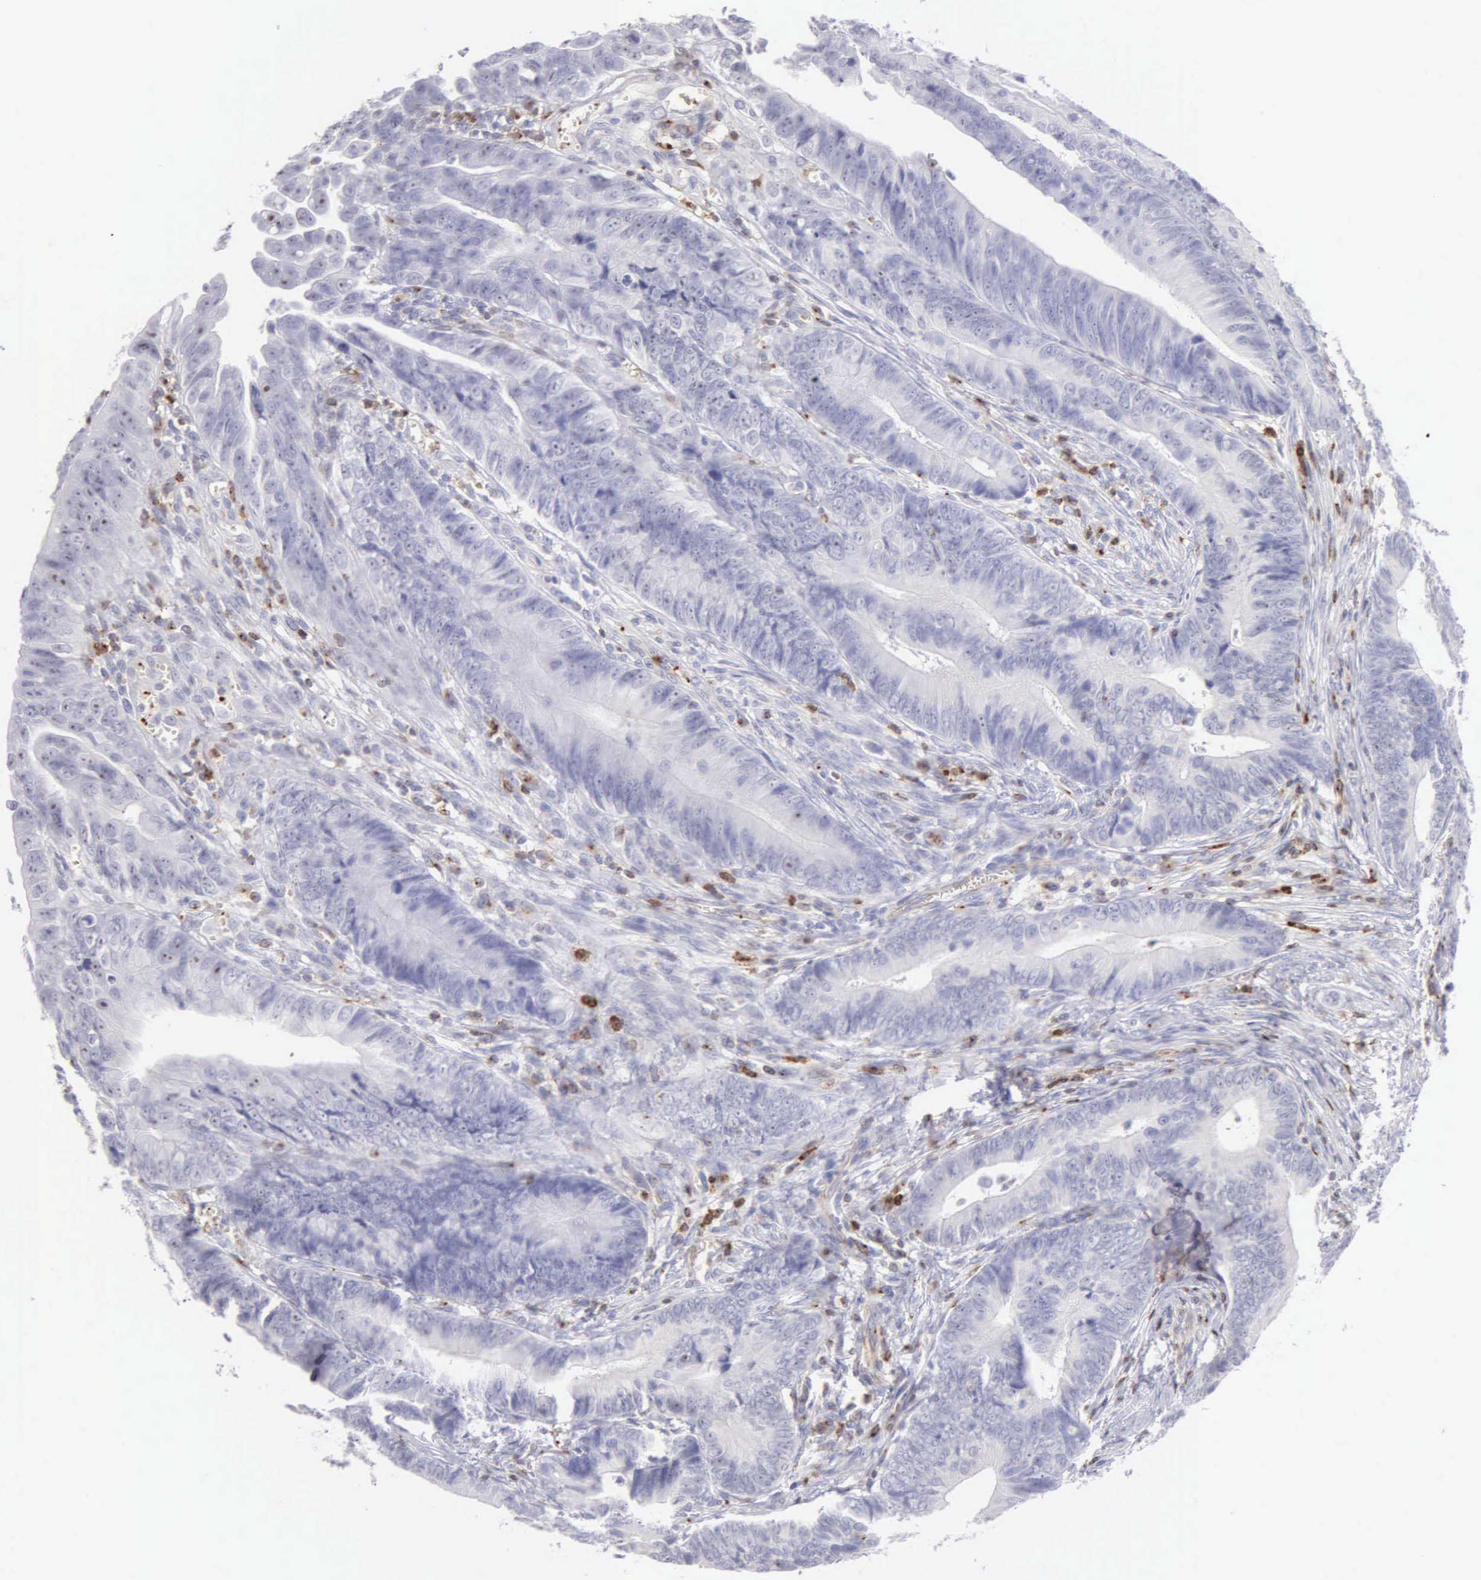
{"staining": {"intensity": "negative", "quantity": "none", "location": "none"}, "tissue": "colorectal cancer", "cell_type": "Tumor cells", "image_type": "cancer", "snomed": [{"axis": "morphology", "description": "Adenocarcinoma, NOS"}, {"axis": "topography", "description": "Colon"}], "caption": "Colorectal adenocarcinoma was stained to show a protein in brown. There is no significant staining in tumor cells.", "gene": "SRGN", "patient": {"sex": "female", "age": 78}}